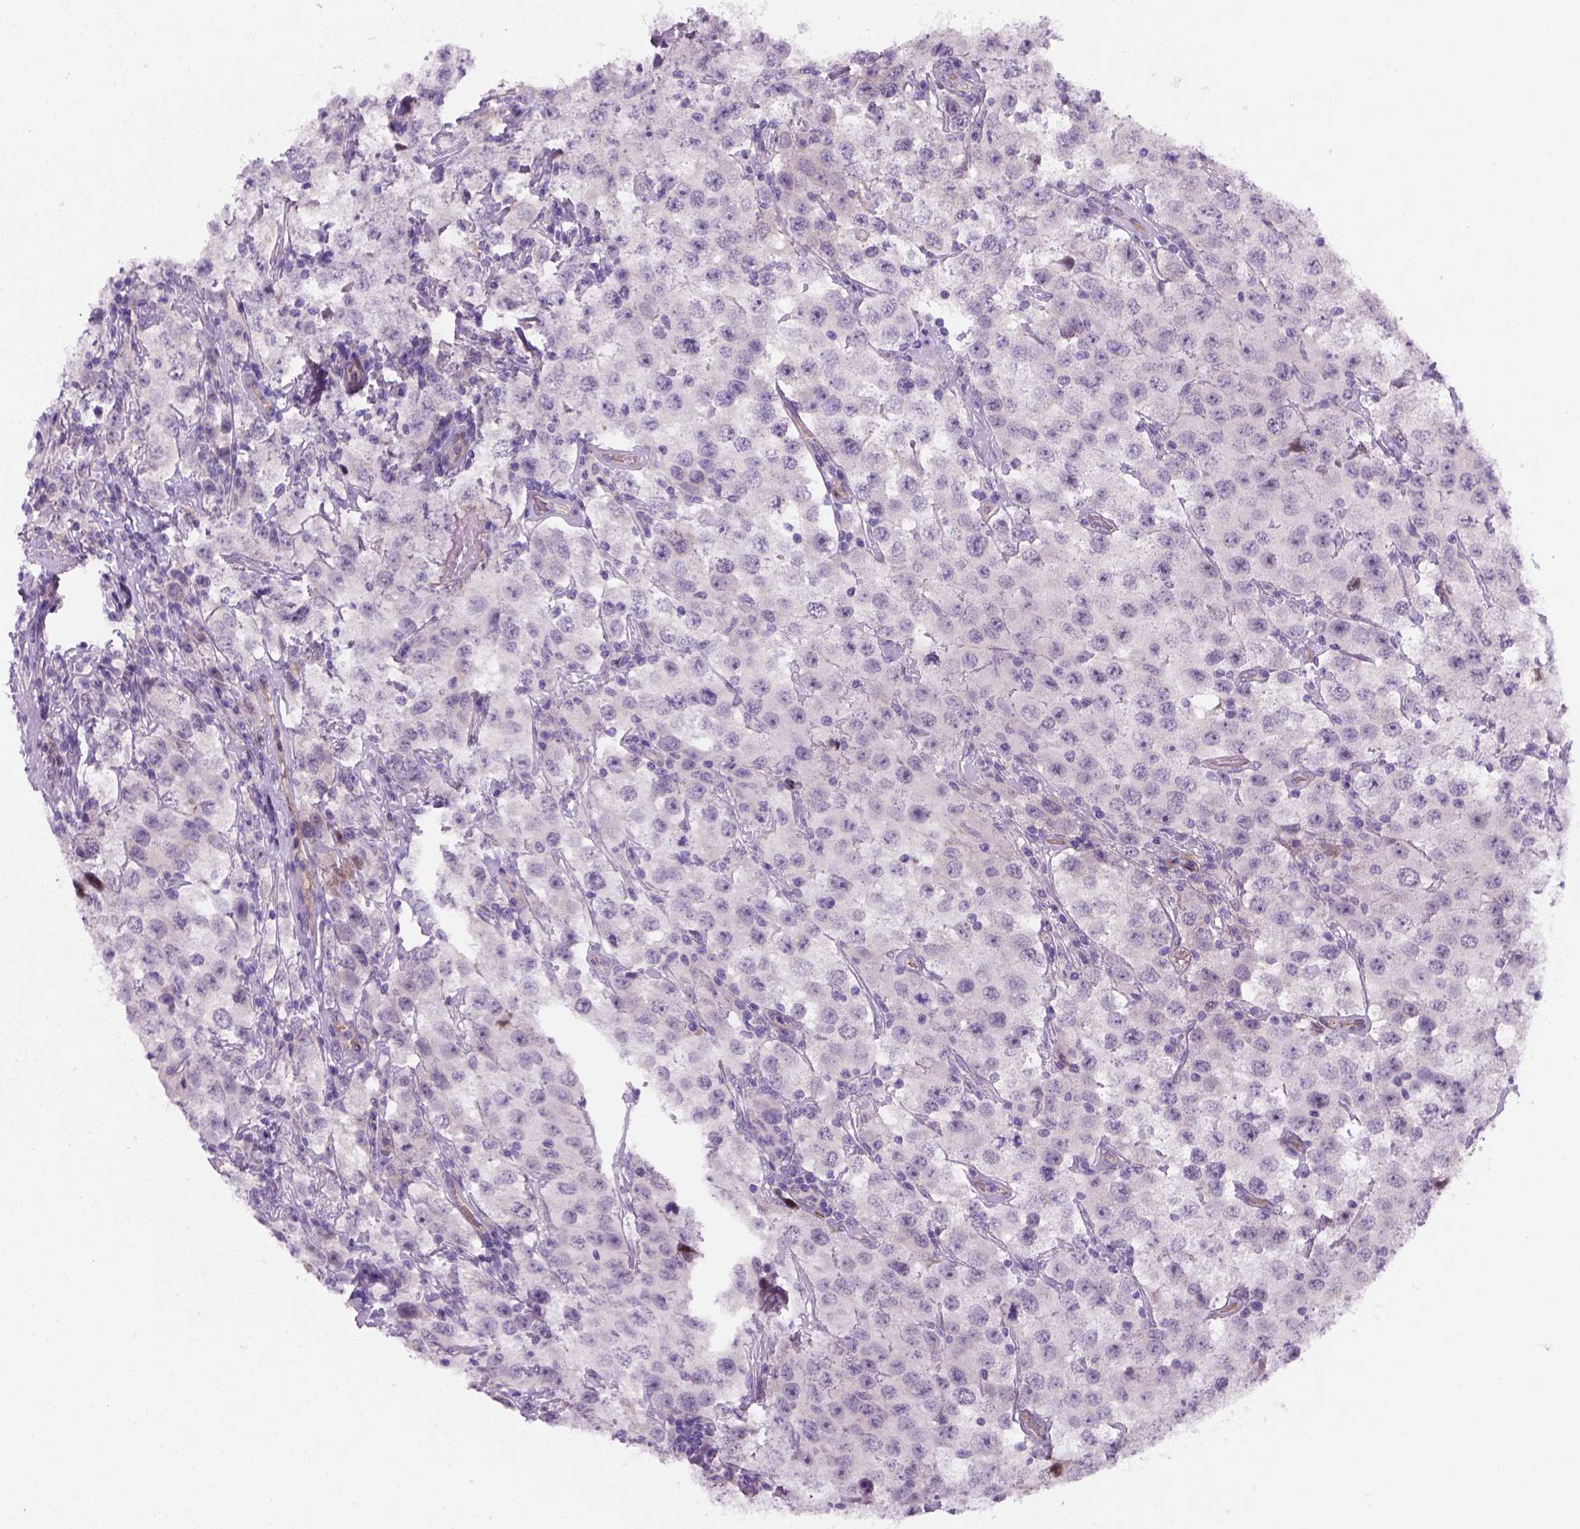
{"staining": {"intensity": "negative", "quantity": "none", "location": "none"}, "tissue": "testis cancer", "cell_type": "Tumor cells", "image_type": "cancer", "snomed": [{"axis": "morphology", "description": "Seminoma, NOS"}, {"axis": "topography", "description": "Testis"}], "caption": "This photomicrograph is of testis cancer stained with immunohistochemistry (IHC) to label a protein in brown with the nuclei are counter-stained blue. There is no staining in tumor cells.", "gene": "VSTM5", "patient": {"sex": "male", "age": 52}}